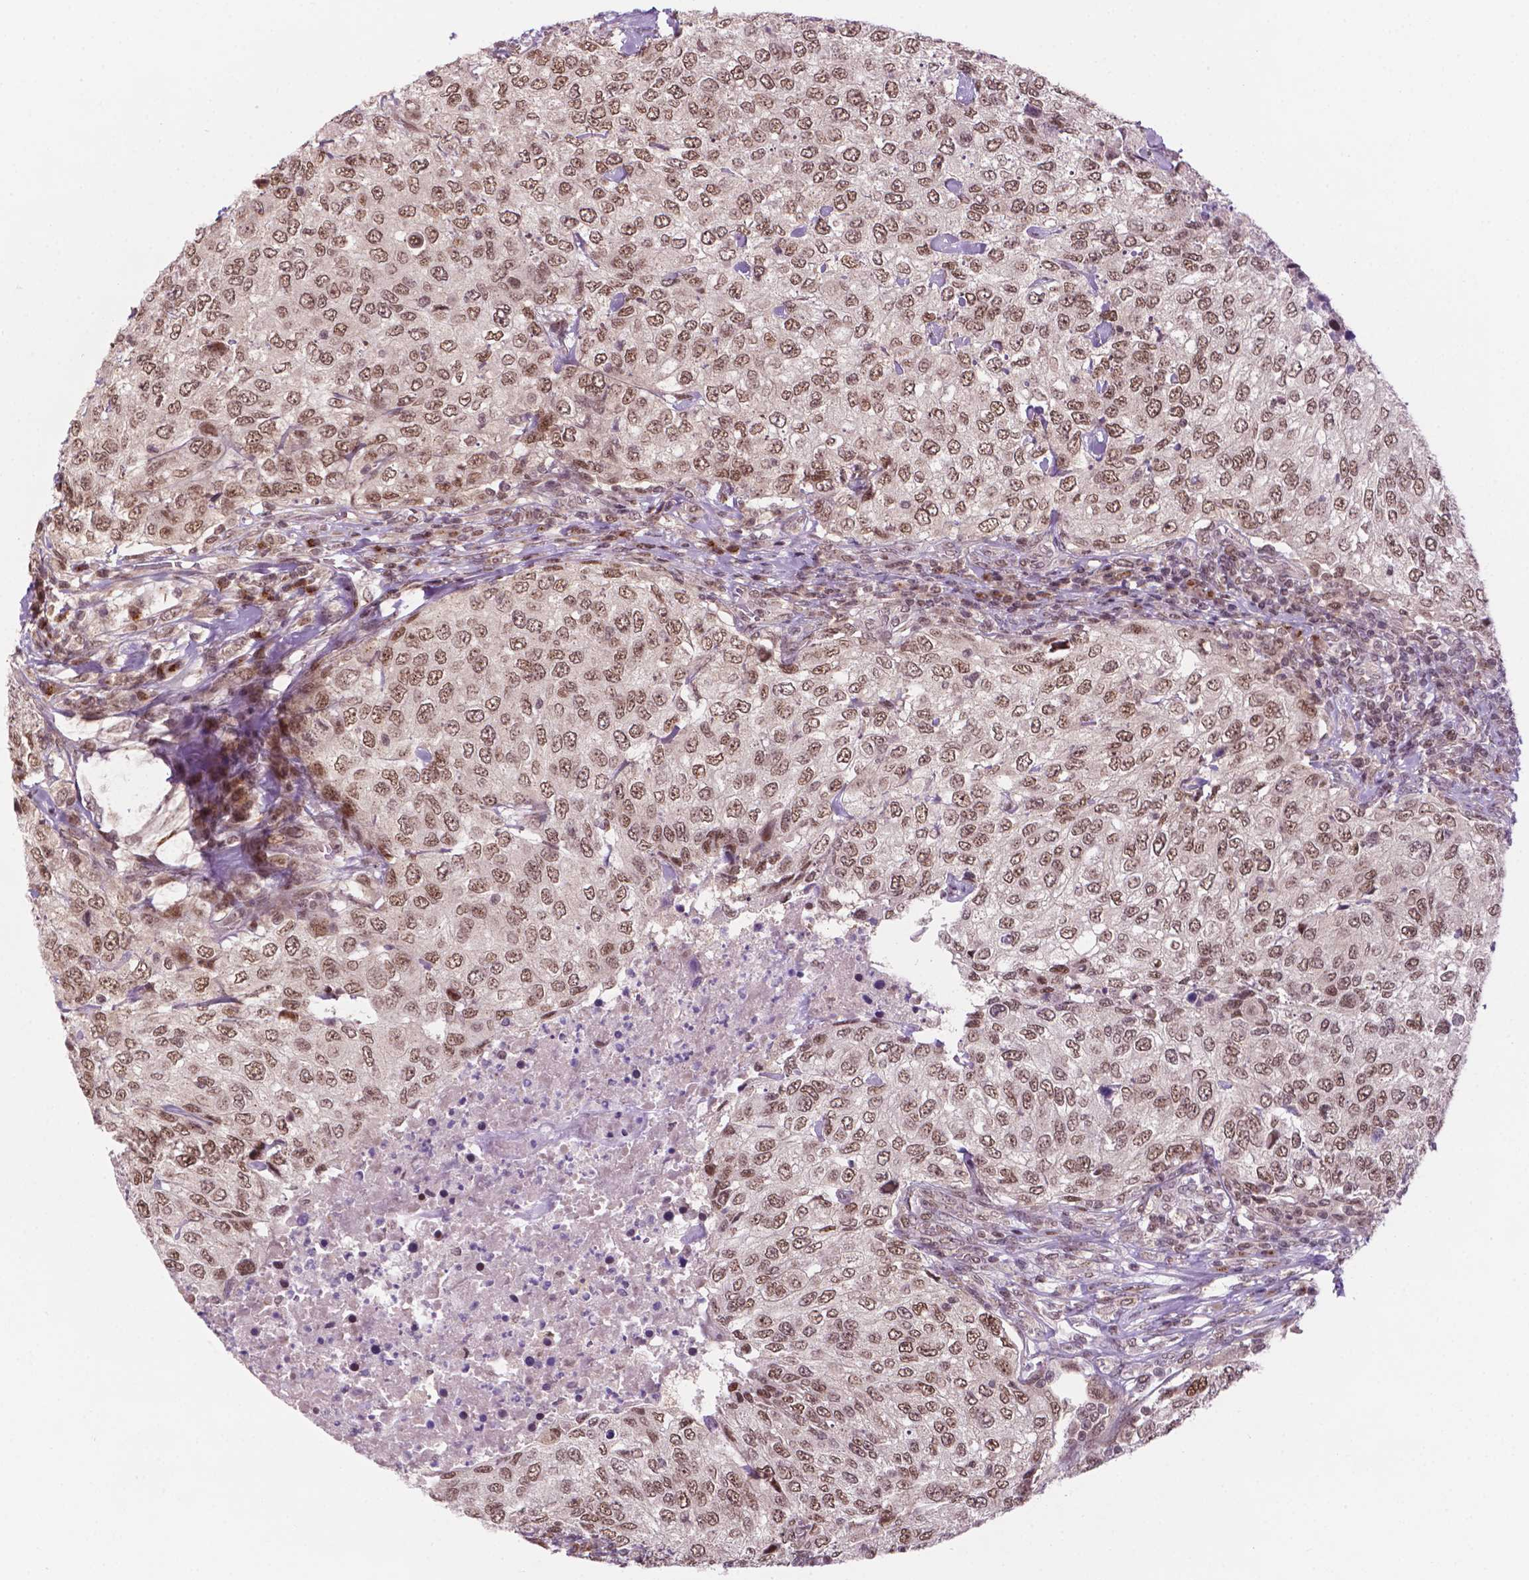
{"staining": {"intensity": "moderate", "quantity": ">75%", "location": "nuclear"}, "tissue": "urothelial cancer", "cell_type": "Tumor cells", "image_type": "cancer", "snomed": [{"axis": "morphology", "description": "Urothelial carcinoma, High grade"}, {"axis": "topography", "description": "Urinary bladder"}], "caption": "Brown immunohistochemical staining in high-grade urothelial carcinoma shows moderate nuclear positivity in approximately >75% of tumor cells.", "gene": "PER2", "patient": {"sex": "female", "age": 78}}